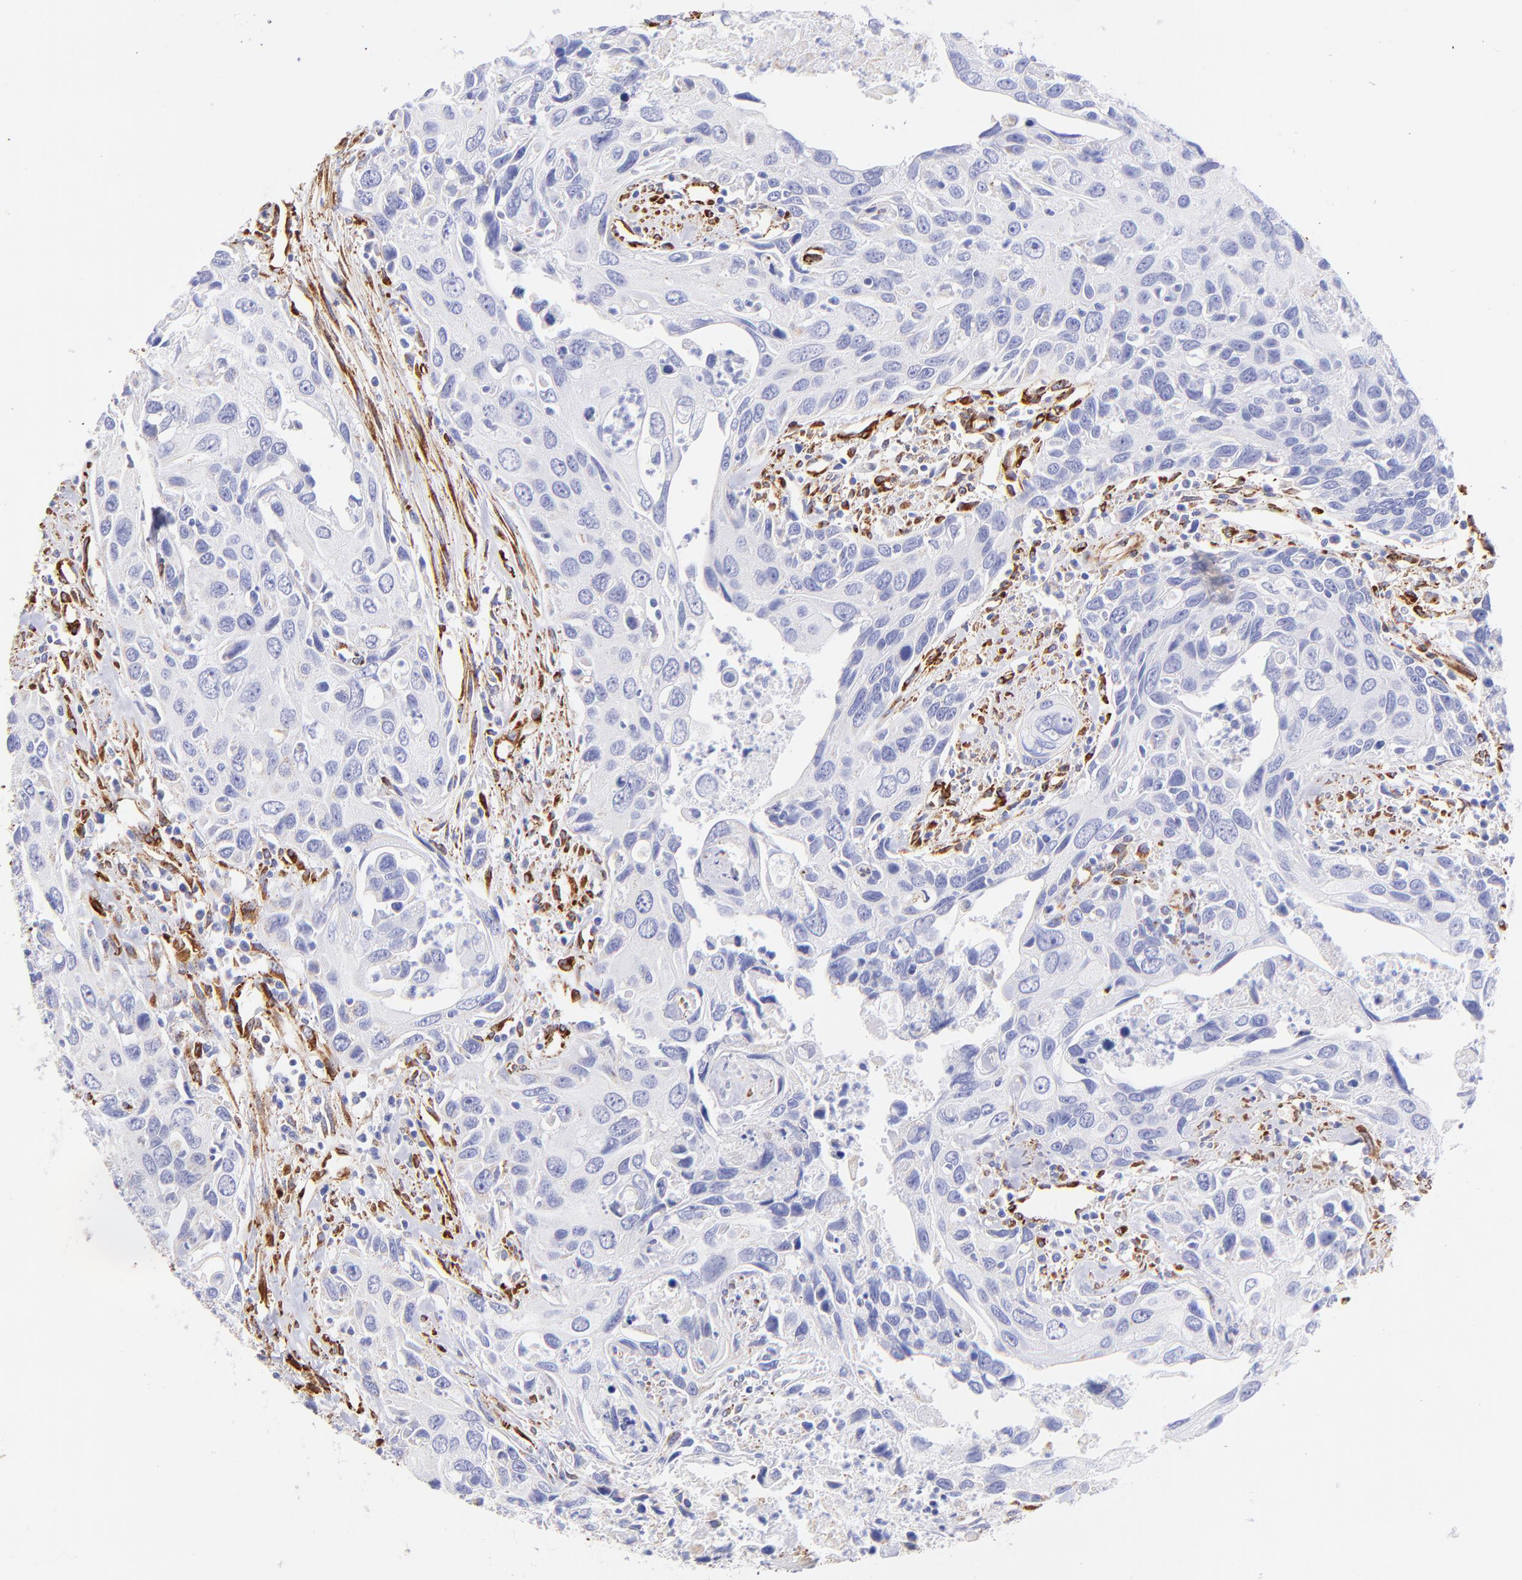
{"staining": {"intensity": "negative", "quantity": "none", "location": "none"}, "tissue": "urothelial cancer", "cell_type": "Tumor cells", "image_type": "cancer", "snomed": [{"axis": "morphology", "description": "Urothelial carcinoma, High grade"}, {"axis": "topography", "description": "Urinary bladder"}], "caption": "Immunohistochemical staining of urothelial cancer shows no significant expression in tumor cells. Nuclei are stained in blue.", "gene": "SPARC", "patient": {"sex": "male", "age": 71}}